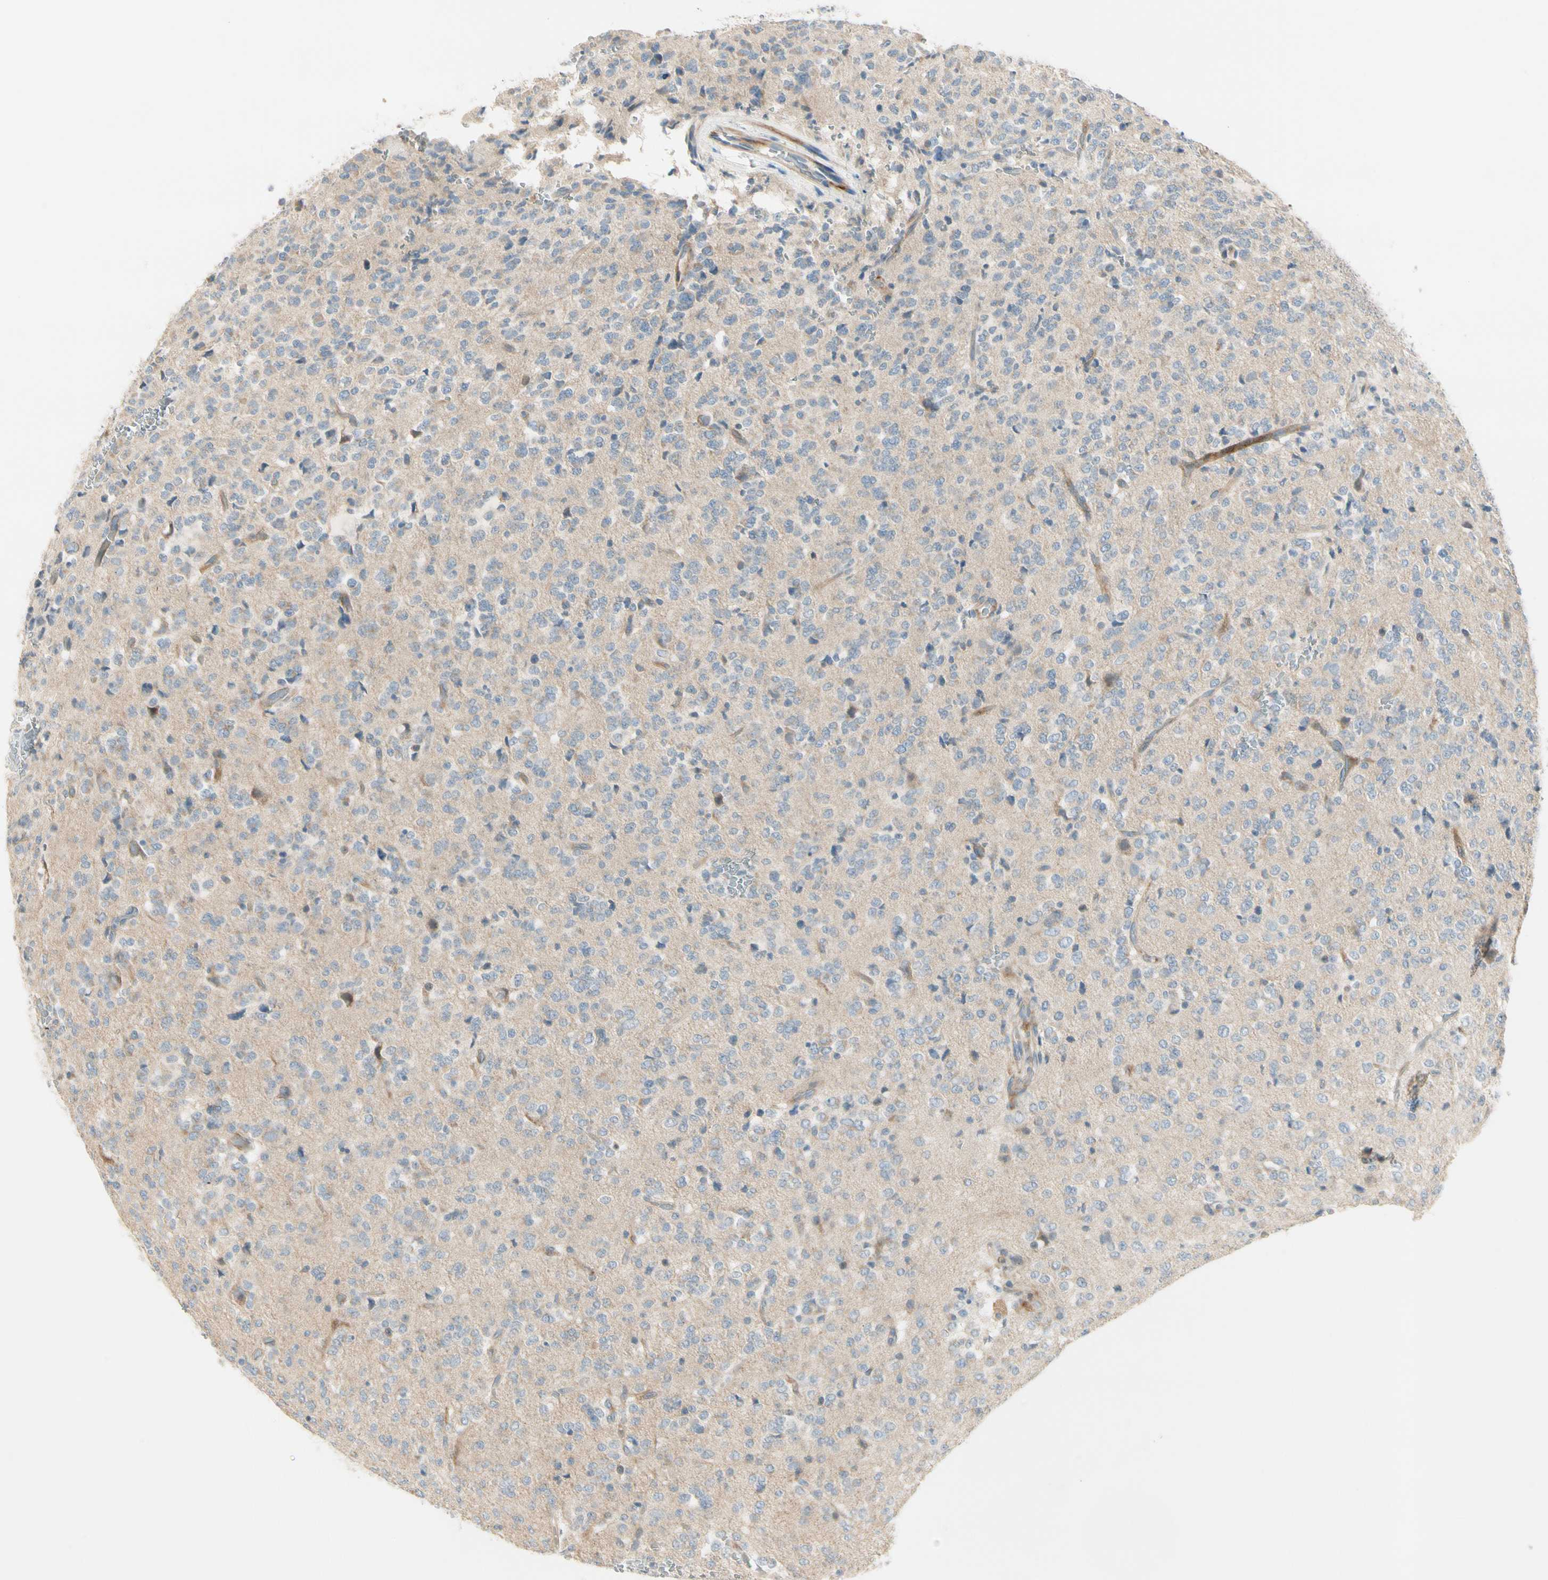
{"staining": {"intensity": "negative", "quantity": "none", "location": "none"}, "tissue": "glioma", "cell_type": "Tumor cells", "image_type": "cancer", "snomed": [{"axis": "morphology", "description": "Glioma, malignant, Low grade"}, {"axis": "topography", "description": "Brain"}], "caption": "DAB (3,3'-diaminobenzidine) immunohistochemical staining of human glioma displays no significant positivity in tumor cells.", "gene": "ADGRA3", "patient": {"sex": "male", "age": 38}}